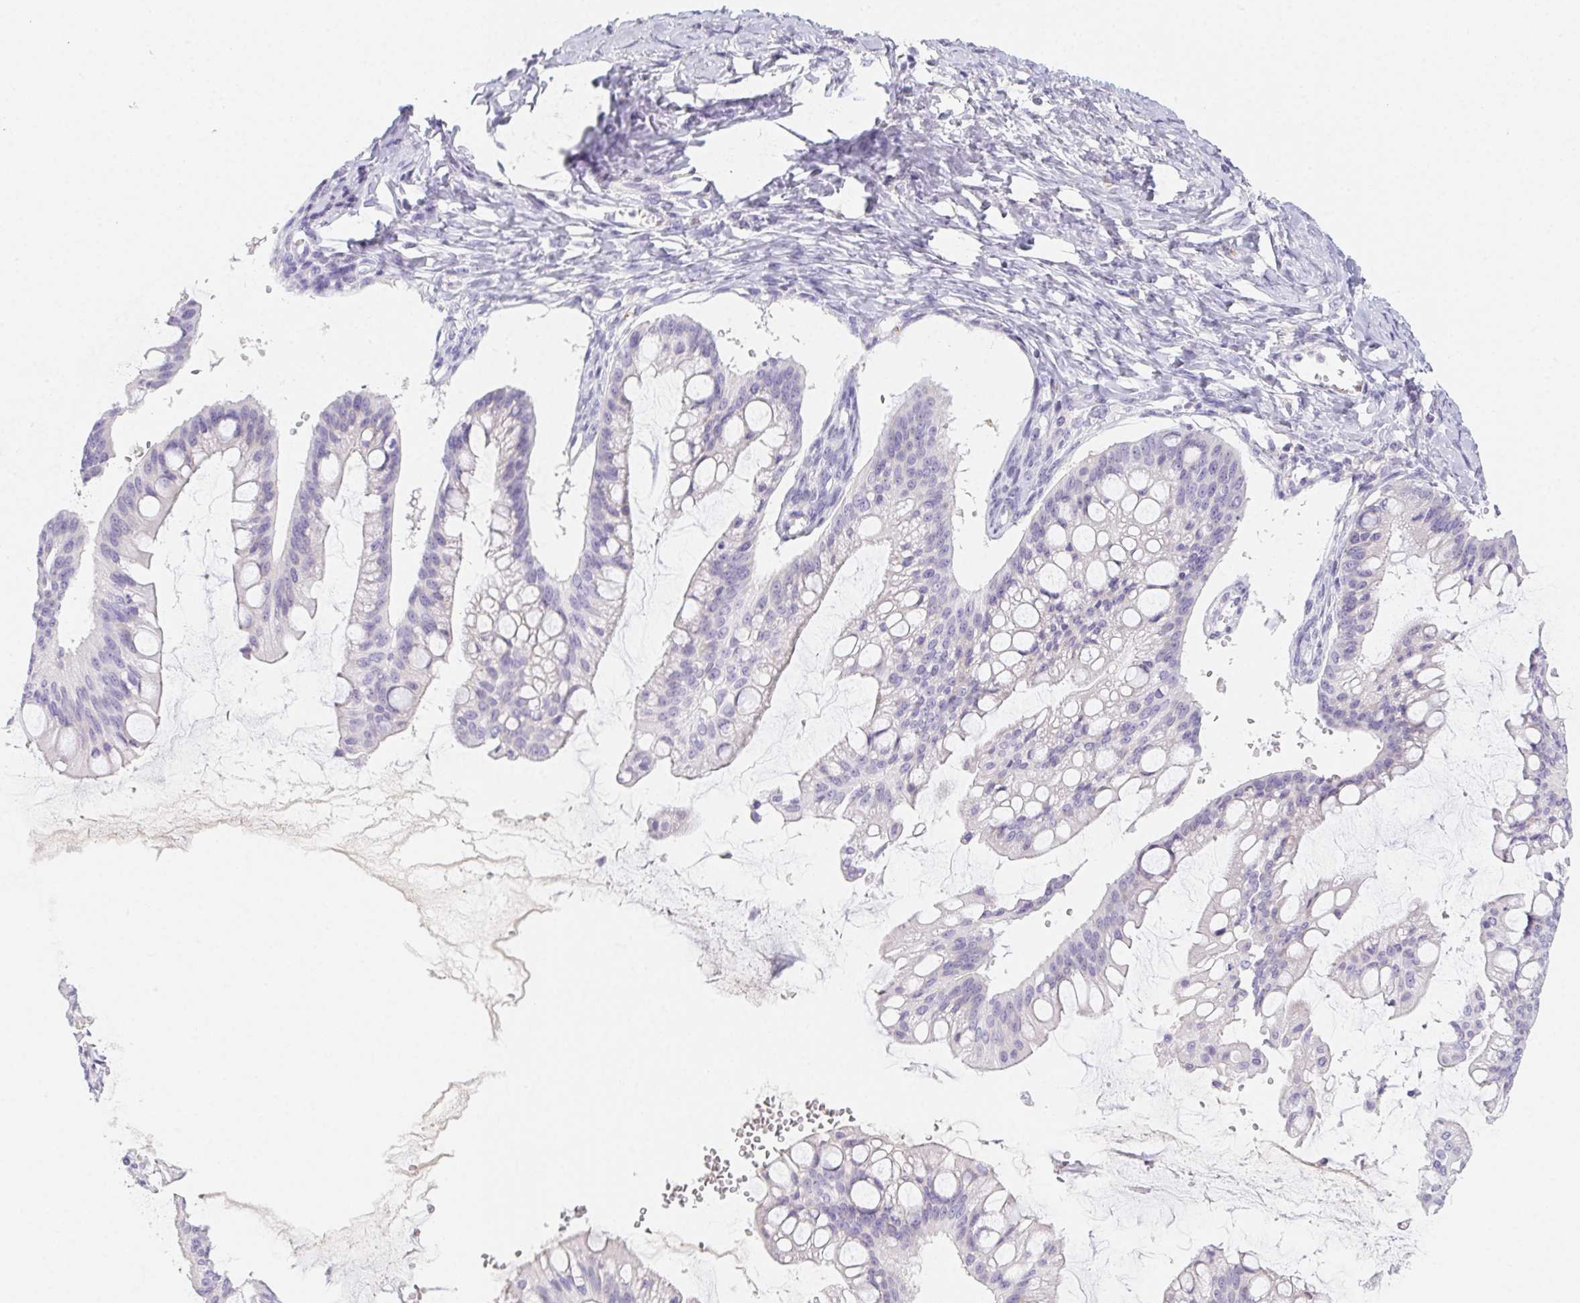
{"staining": {"intensity": "negative", "quantity": "none", "location": "none"}, "tissue": "ovarian cancer", "cell_type": "Tumor cells", "image_type": "cancer", "snomed": [{"axis": "morphology", "description": "Cystadenocarcinoma, mucinous, NOS"}, {"axis": "topography", "description": "Ovary"}], "caption": "Ovarian cancer (mucinous cystadenocarcinoma) stained for a protein using immunohistochemistry (IHC) shows no positivity tumor cells.", "gene": "ITIH2", "patient": {"sex": "female", "age": 73}}